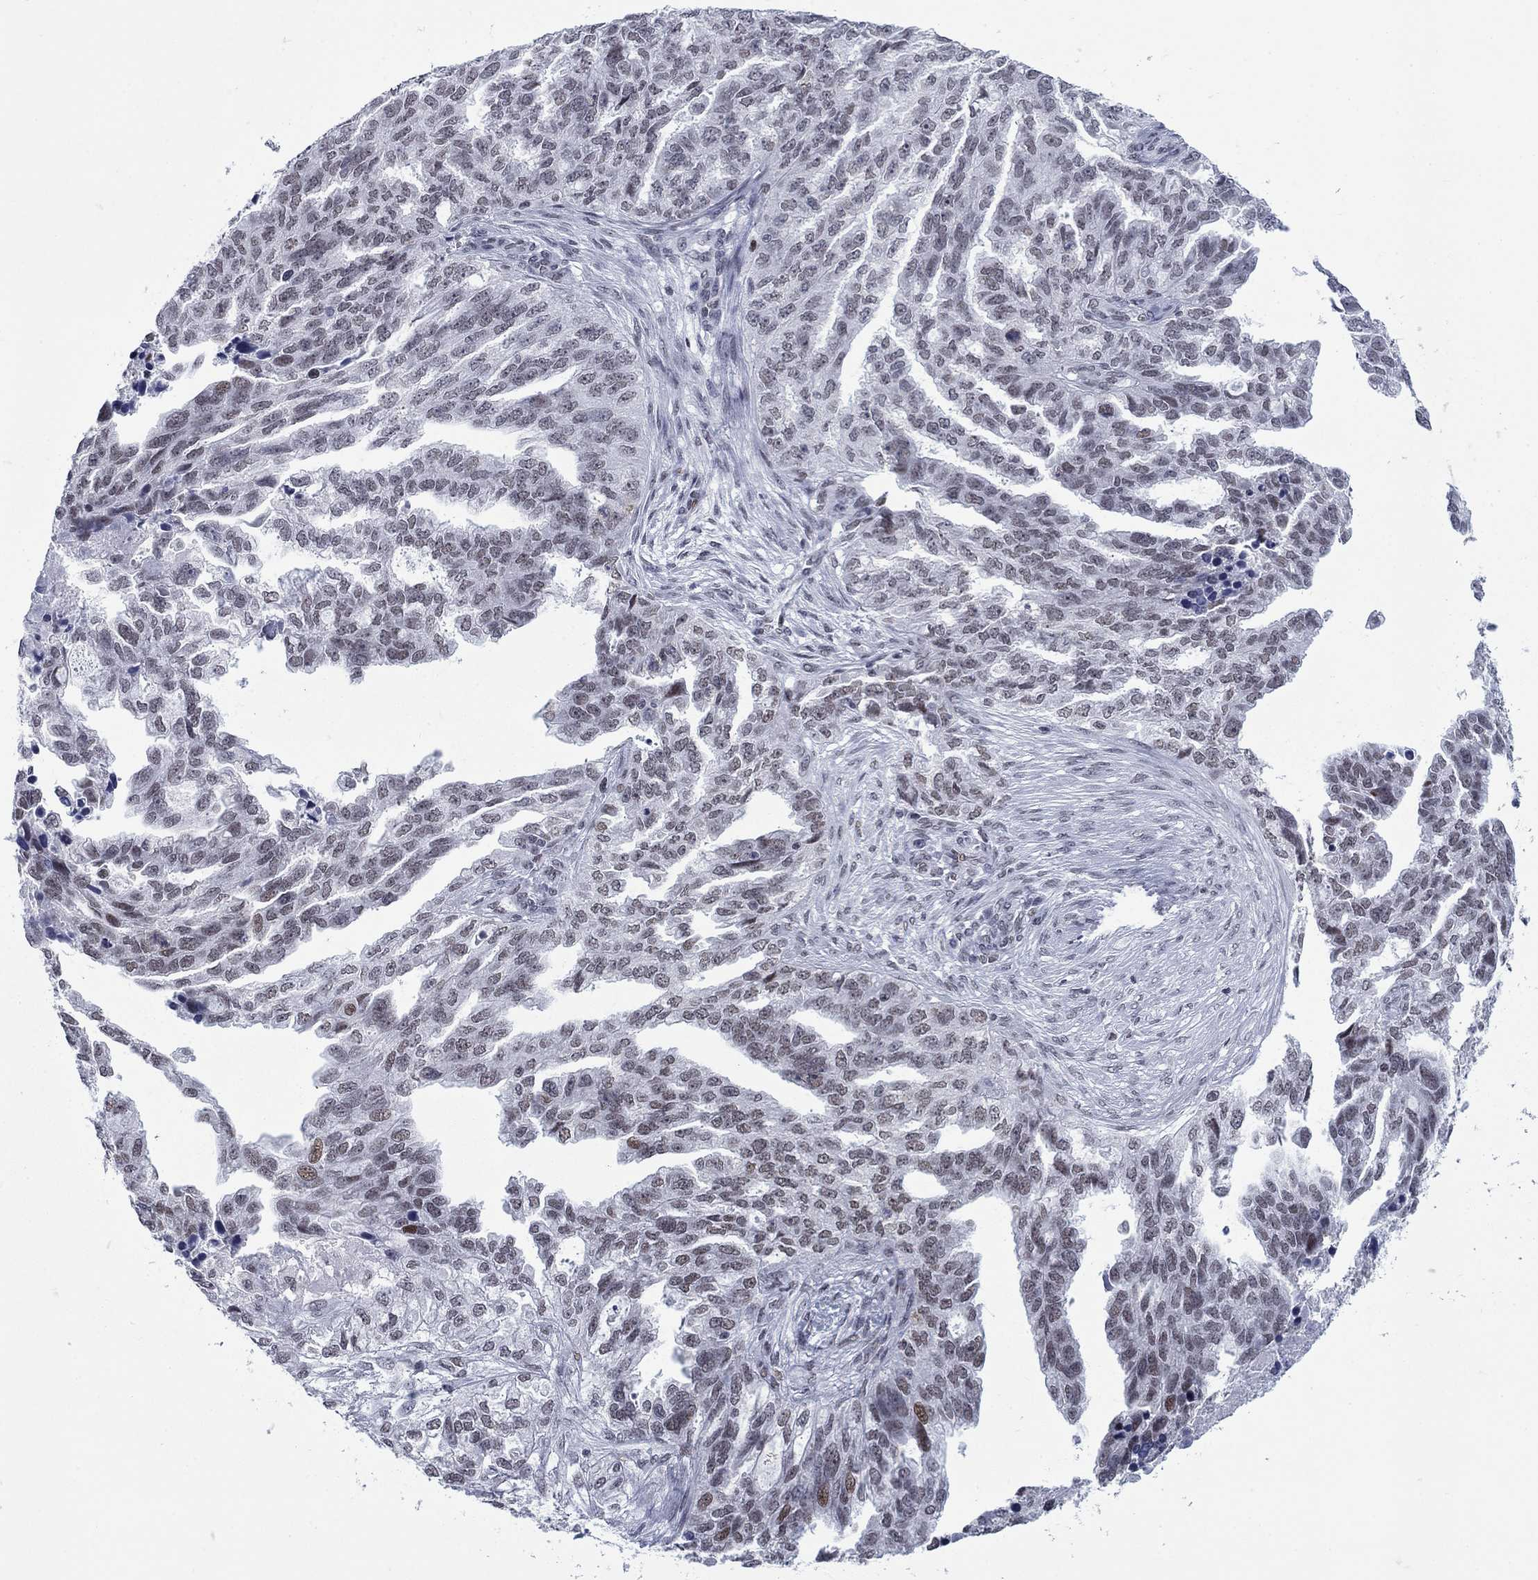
{"staining": {"intensity": "negative", "quantity": "none", "location": "none"}, "tissue": "ovarian cancer", "cell_type": "Tumor cells", "image_type": "cancer", "snomed": [{"axis": "morphology", "description": "Cystadenocarcinoma, serous, NOS"}, {"axis": "topography", "description": "Ovary"}], "caption": "Histopathology image shows no significant protein expression in tumor cells of ovarian cancer (serous cystadenocarcinoma).", "gene": "NPAS3", "patient": {"sex": "female", "age": 51}}